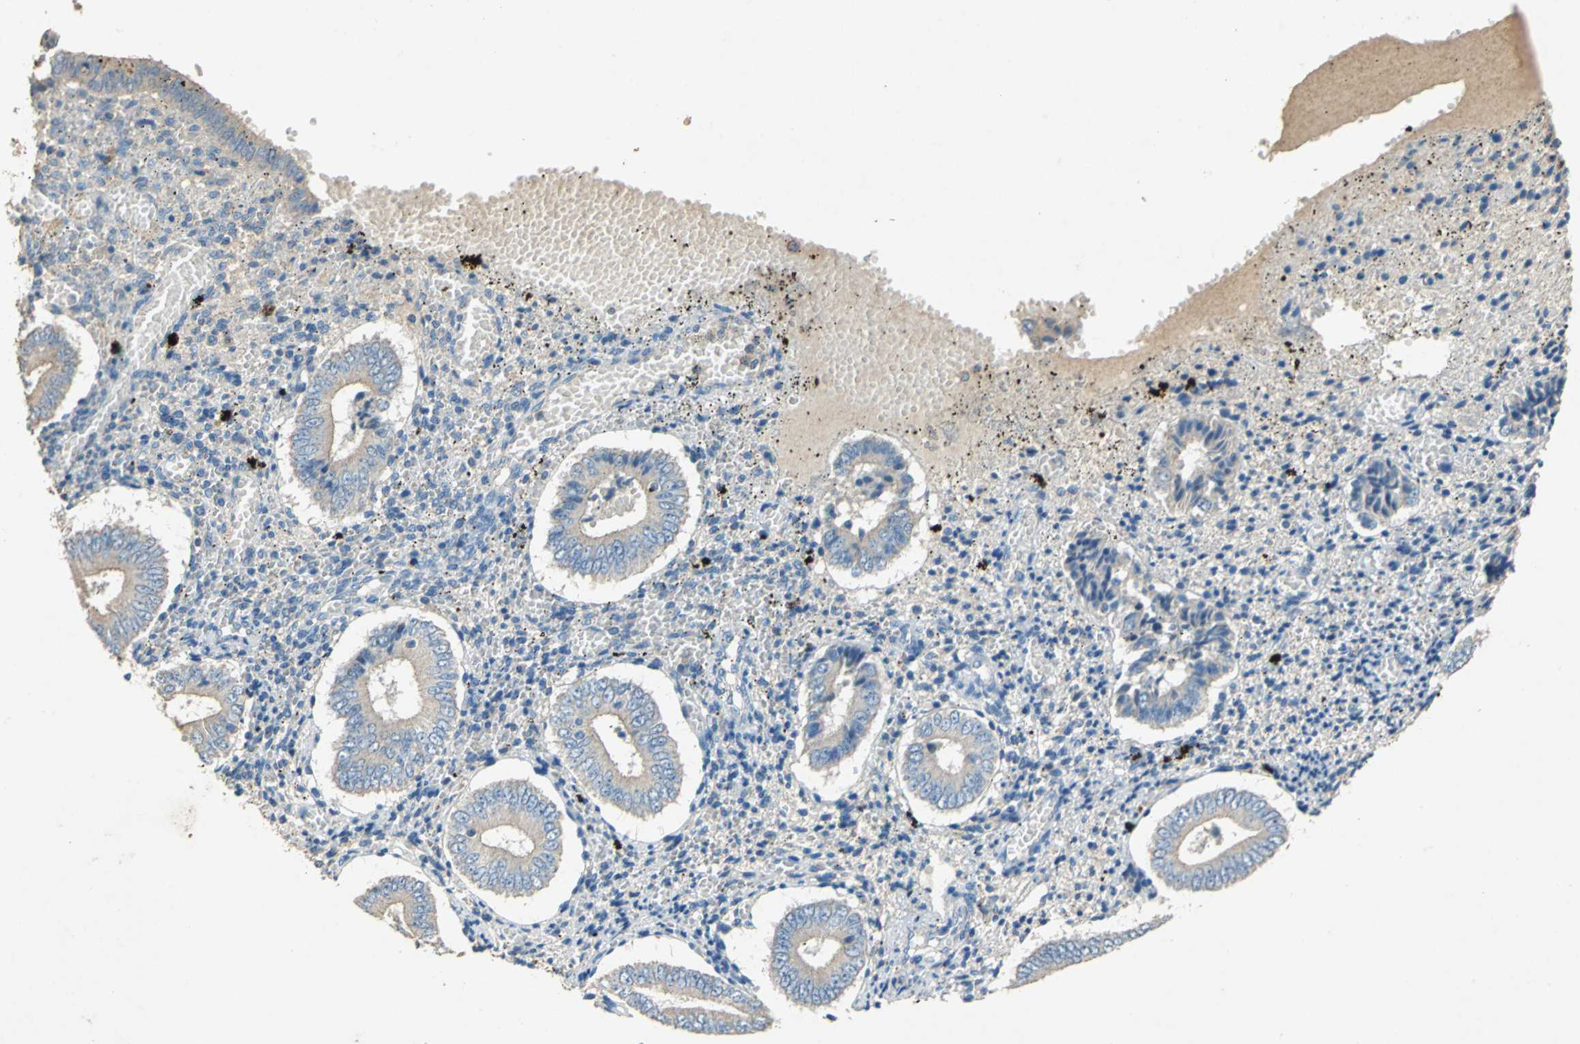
{"staining": {"intensity": "weak", "quantity": "25%-75%", "location": "cytoplasmic/membranous"}, "tissue": "endometrium", "cell_type": "Cells in endometrial stroma", "image_type": "normal", "snomed": [{"axis": "morphology", "description": "Normal tissue, NOS"}, {"axis": "topography", "description": "Endometrium"}], "caption": "Immunohistochemistry image of benign endometrium: human endometrium stained using IHC reveals low levels of weak protein expression localized specifically in the cytoplasmic/membranous of cells in endometrial stroma, appearing as a cytoplasmic/membranous brown color.", "gene": "ADAMTS5", "patient": {"sex": "female", "age": 42}}